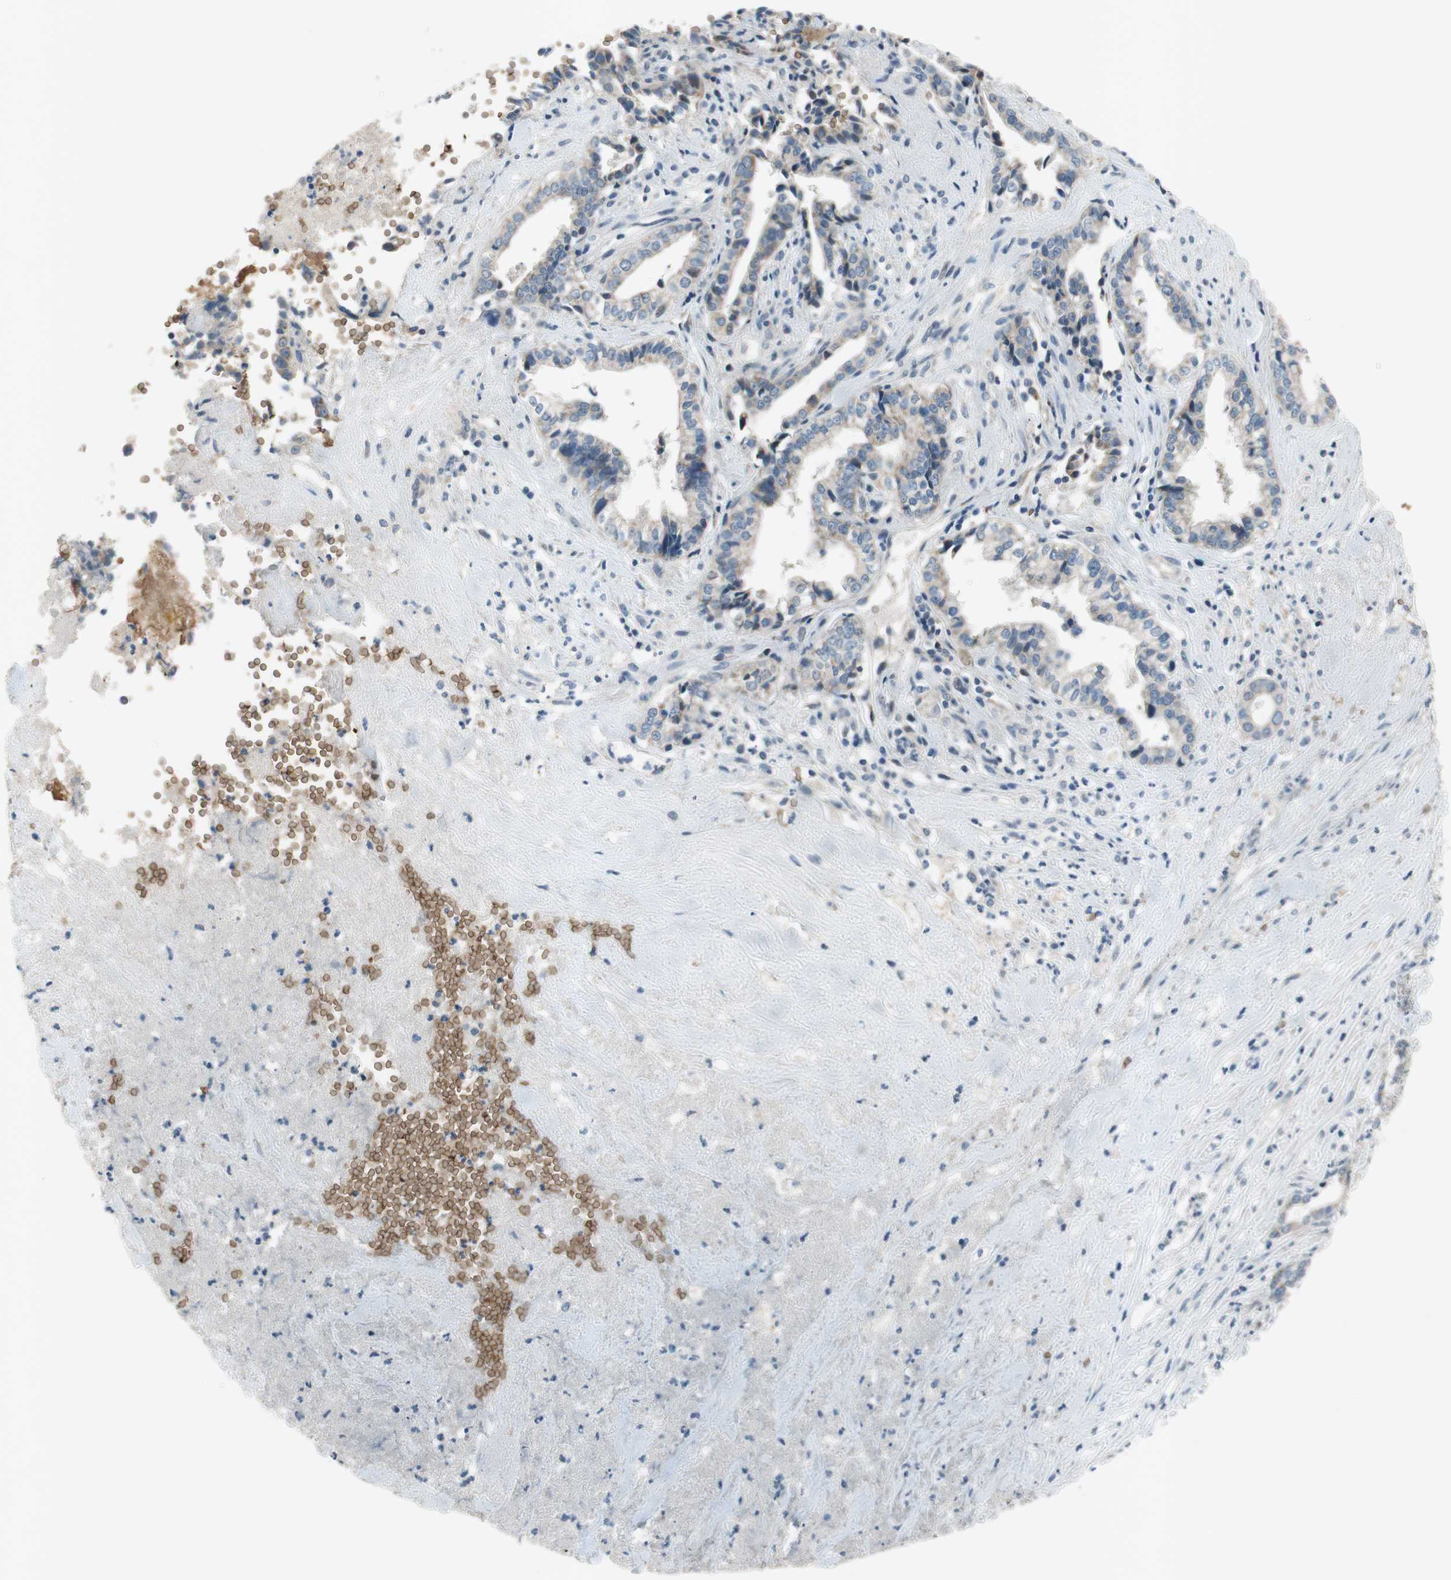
{"staining": {"intensity": "weak", "quantity": ">75%", "location": "cytoplasmic/membranous"}, "tissue": "liver cancer", "cell_type": "Tumor cells", "image_type": "cancer", "snomed": [{"axis": "morphology", "description": "Cholangiocarcinoma"}, {"axis": "topography", "description": "Liver"}], "caption": "About >75% of tumor cells in liver cholangiocarcinoma show weak cytoplasmic/membranous protein positivity as visualized by brown immunohistochemical staining.", "gene": "GYPC", "patient": {"sex": "female", "age": 61}}